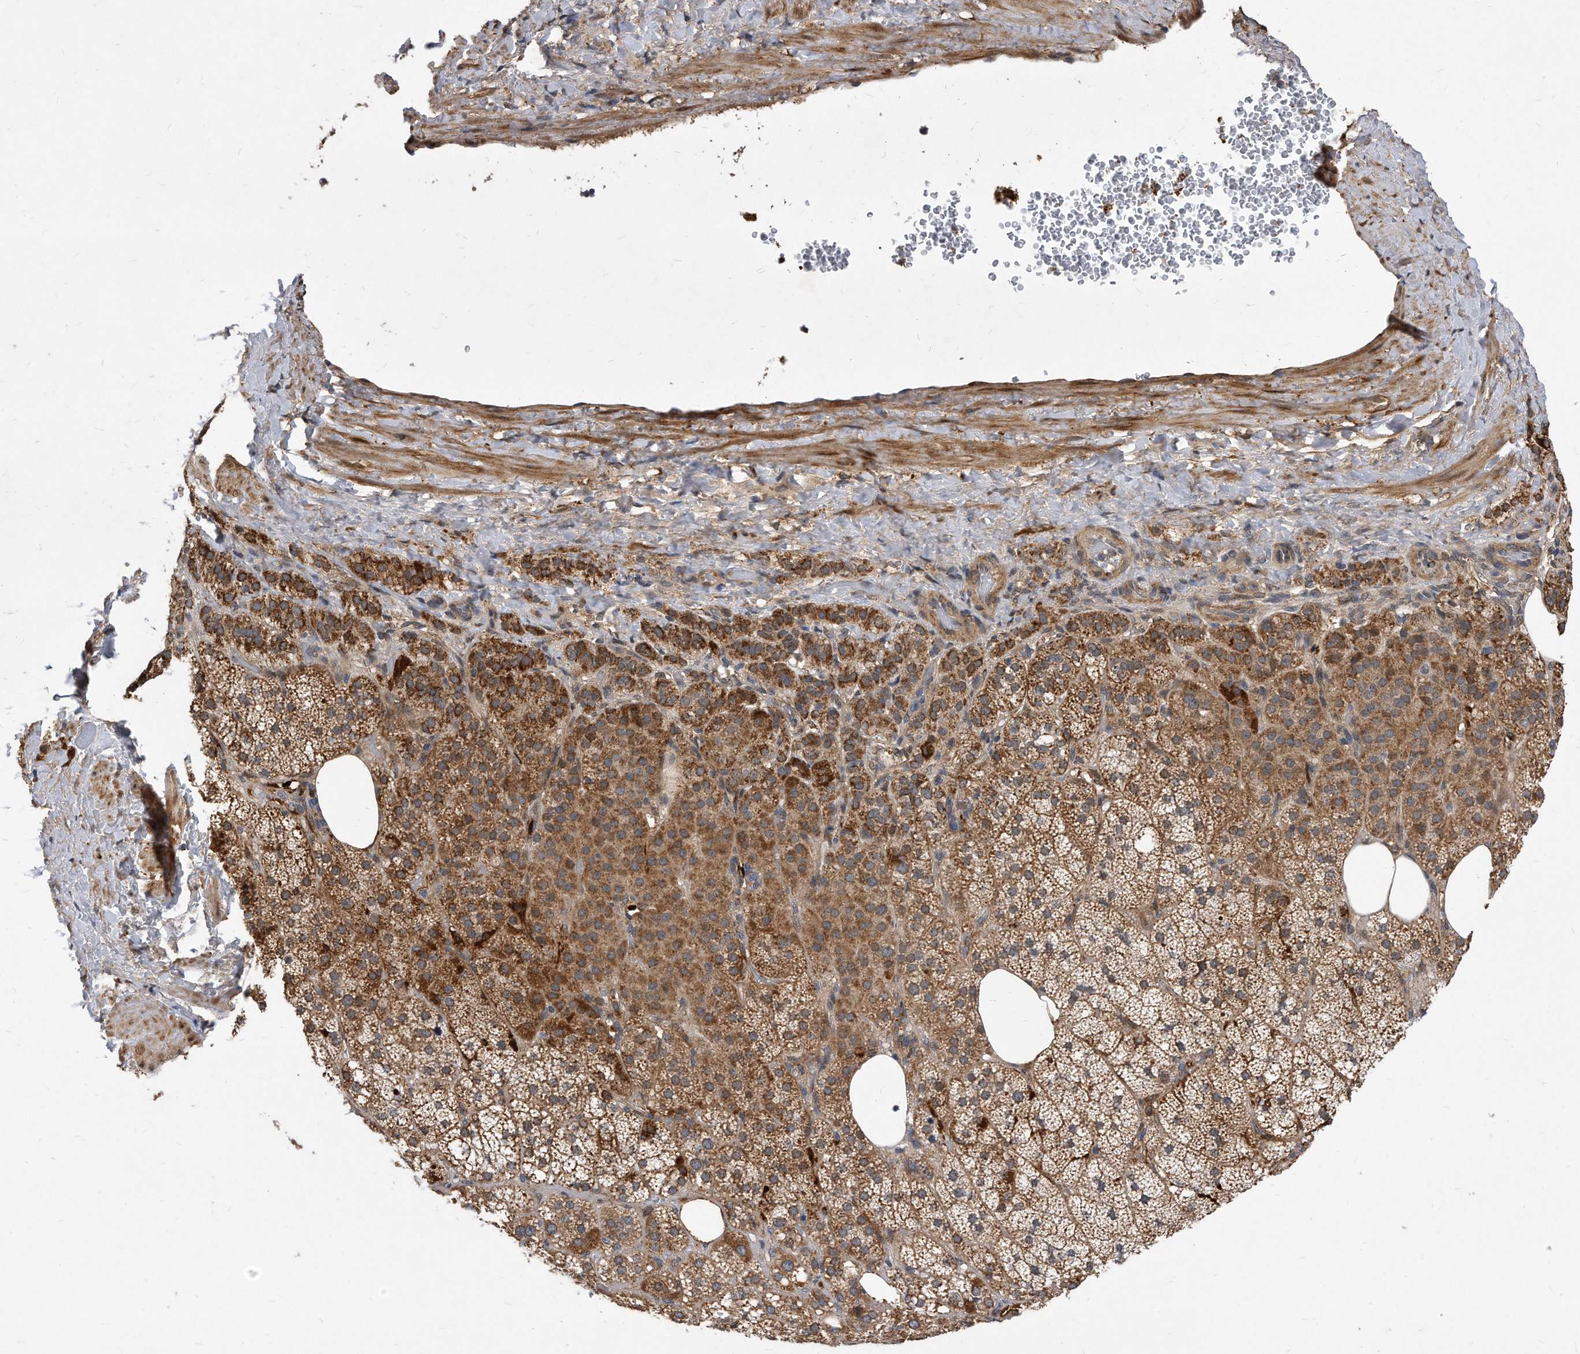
{"staining": {"intensity": "moderate", "quantity": ">75%", "location": "cytoplasmic/membranous"}, "tissue": "adrenal gland", "cell_type": "Glandular cells", "image_type": "normal", "snomed": [{"axis": "morphology", "description": "Normal tissue, NOS"}, {"axis": "topography", "description": "Adrenal gland"}], "caption": "A high-resolution histopathology image shows immunohistochemistry (IHC) staining of unremarkable adrenal gland, which displays moderate cytoplasmic/membranous positivity in approximately >75% of glandular cells. The protein is shown in brown color, while the nuclei are stained blue.", "gene": "SOBP", "patient": {"sex": "female", "age": 59}}